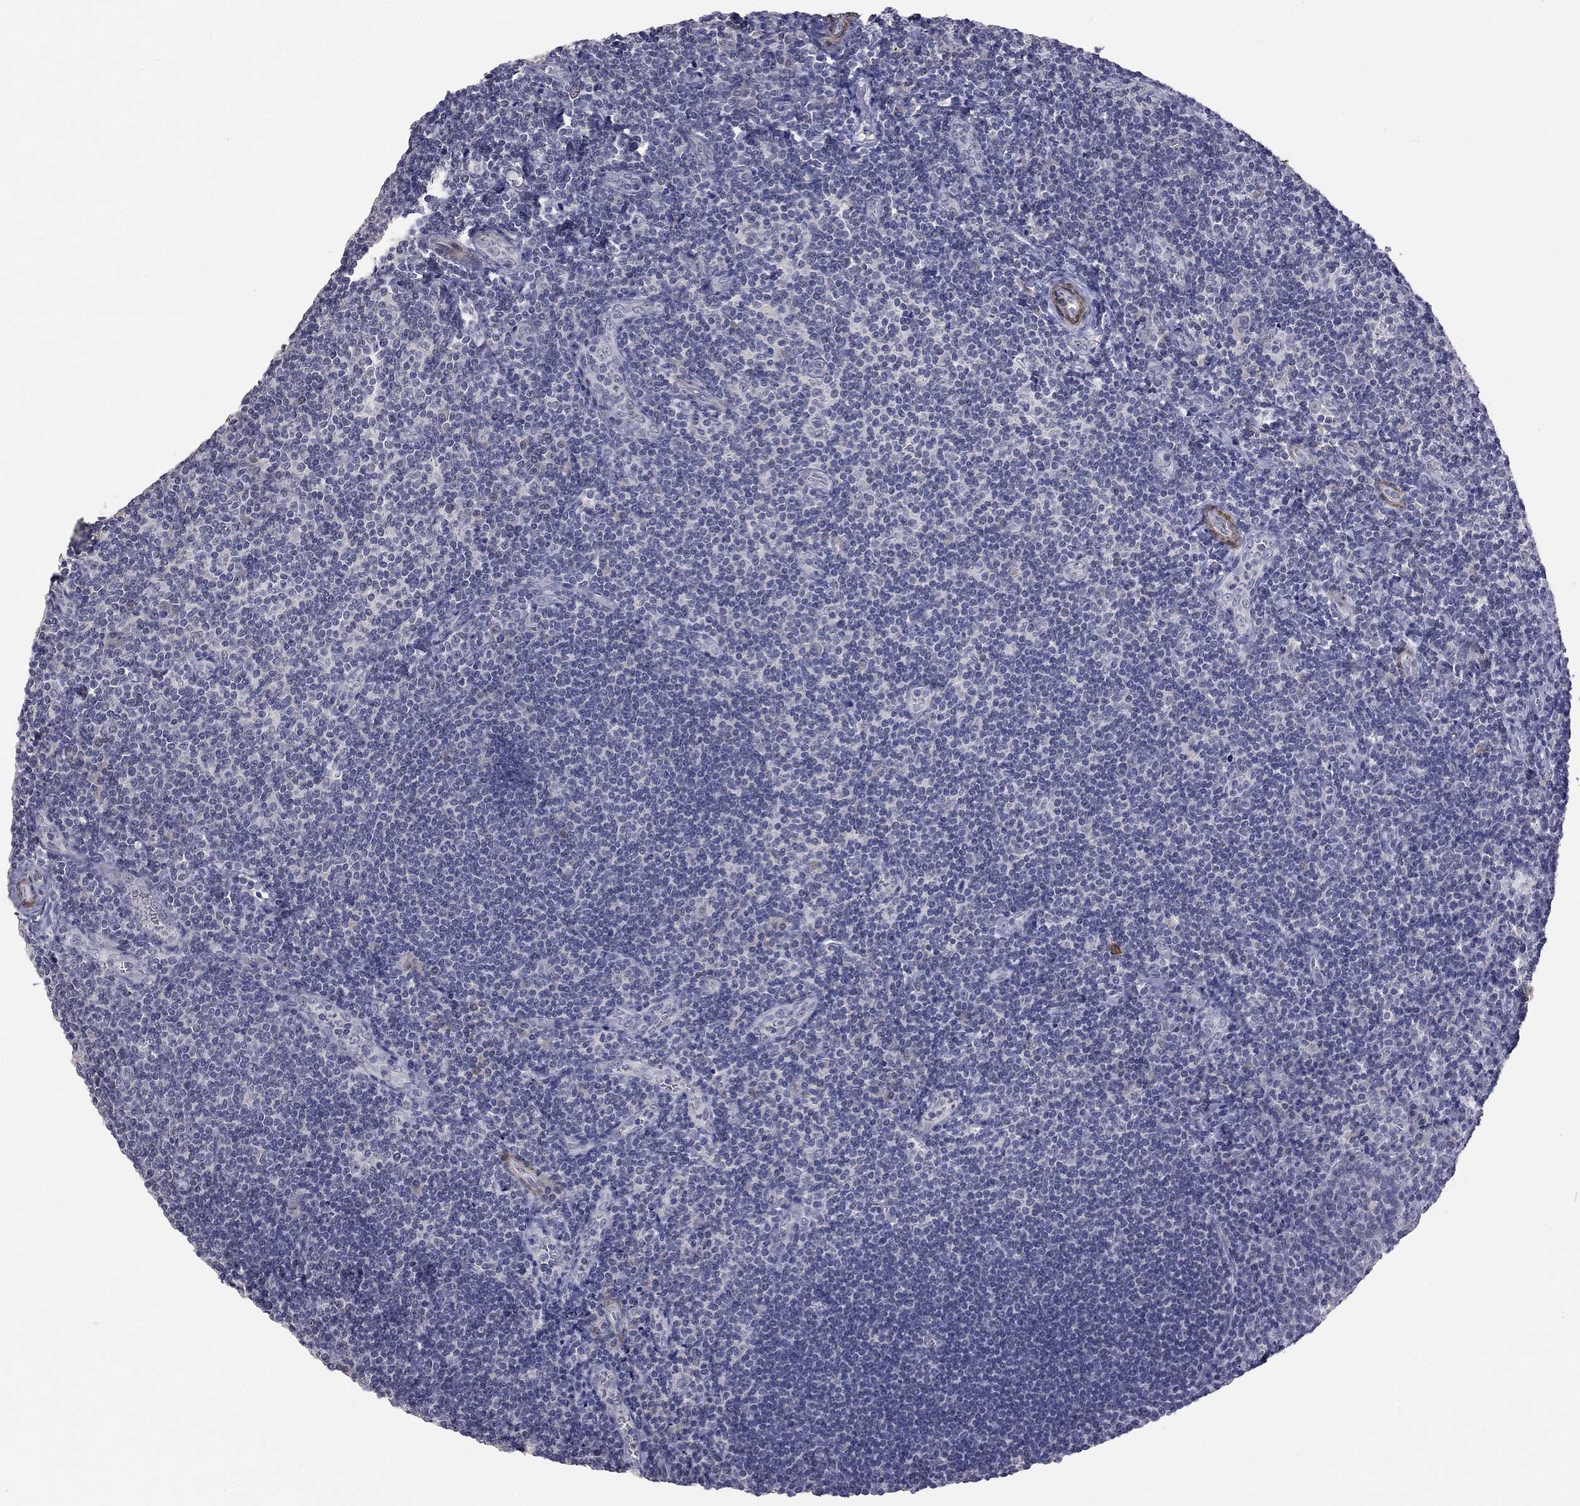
{"staining": {"intensity": "negative", "quantity": "none", "location": "none"}, "tissue": "tonsil", "cell_type": "Germinal center cells", "image_type": "normal", "snomed": [{"axis": "morphology", "description": "Normal tissue, NOS"}, {"axis": "morphology", "description": "Inflammation, NOS"}, {"axis": "topography", "description": "Tonsil"}], "caption": "DAB (3,3'-diaminobenzidine) immunohistochemical staining of unremarkable tonsil demonstrates no significant staining in germinal center cells.", "gene": "IP6K3", "patient": {"sex": "female", "age": 31}}